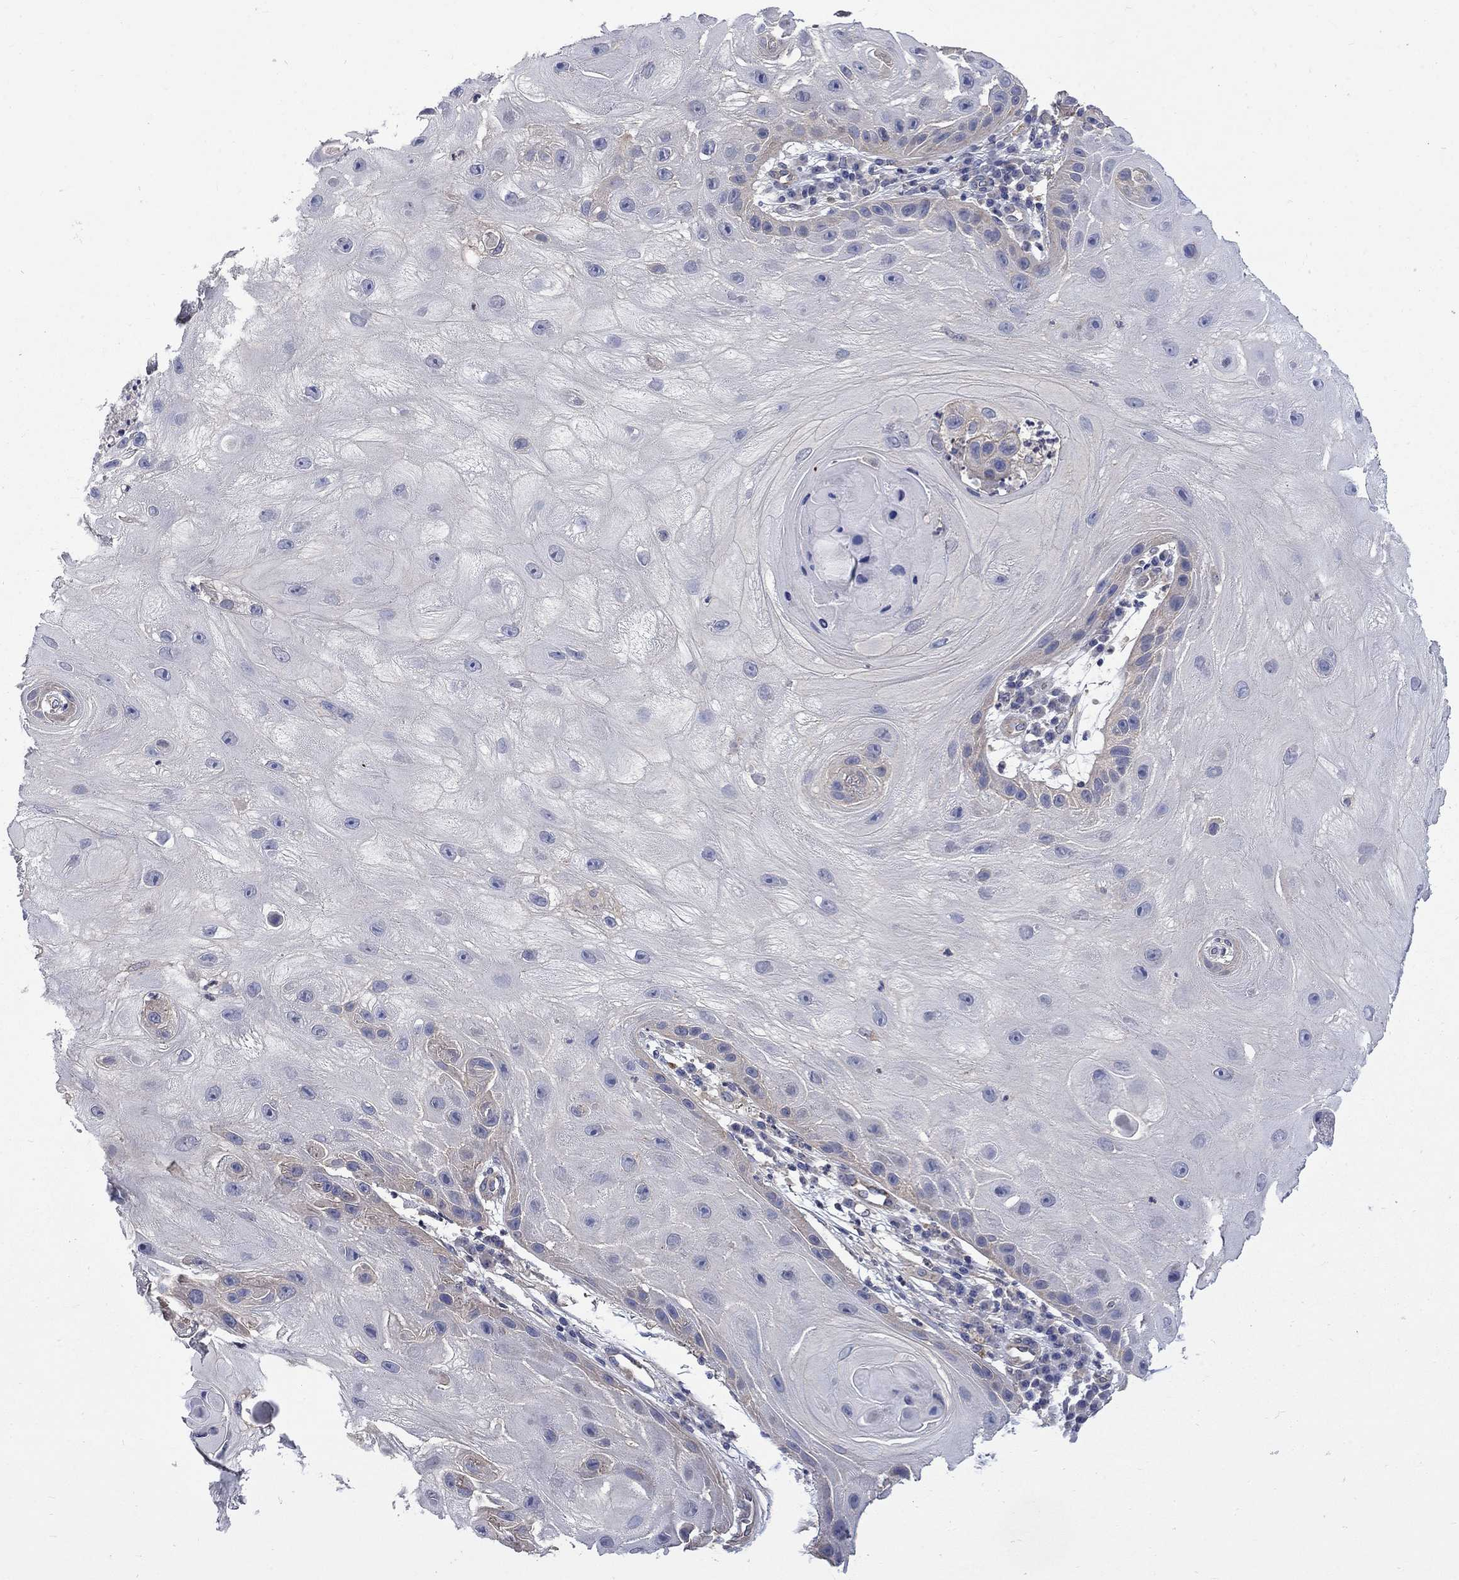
{"staining": {"intensity": "negative", "quantity": "none", "location": "none"}, "tissue": "skin cancer", "cell_type": "Tumor cells", "image_type": "cancer", "snomed": [{"axis": "morphology", "description": "Normal tissue, NOS"}, {"axis": "morphology", "description": "Squamous cell carcinoma, NOS"}, {"axis": "topography", "description": "Skin"}], "caption": "Tumor cells are negative for brown protein staining in squamous cell carcinoma (skin).", "gene": "HSPA12A", "patient": {"sex": "male", "age": 79}}